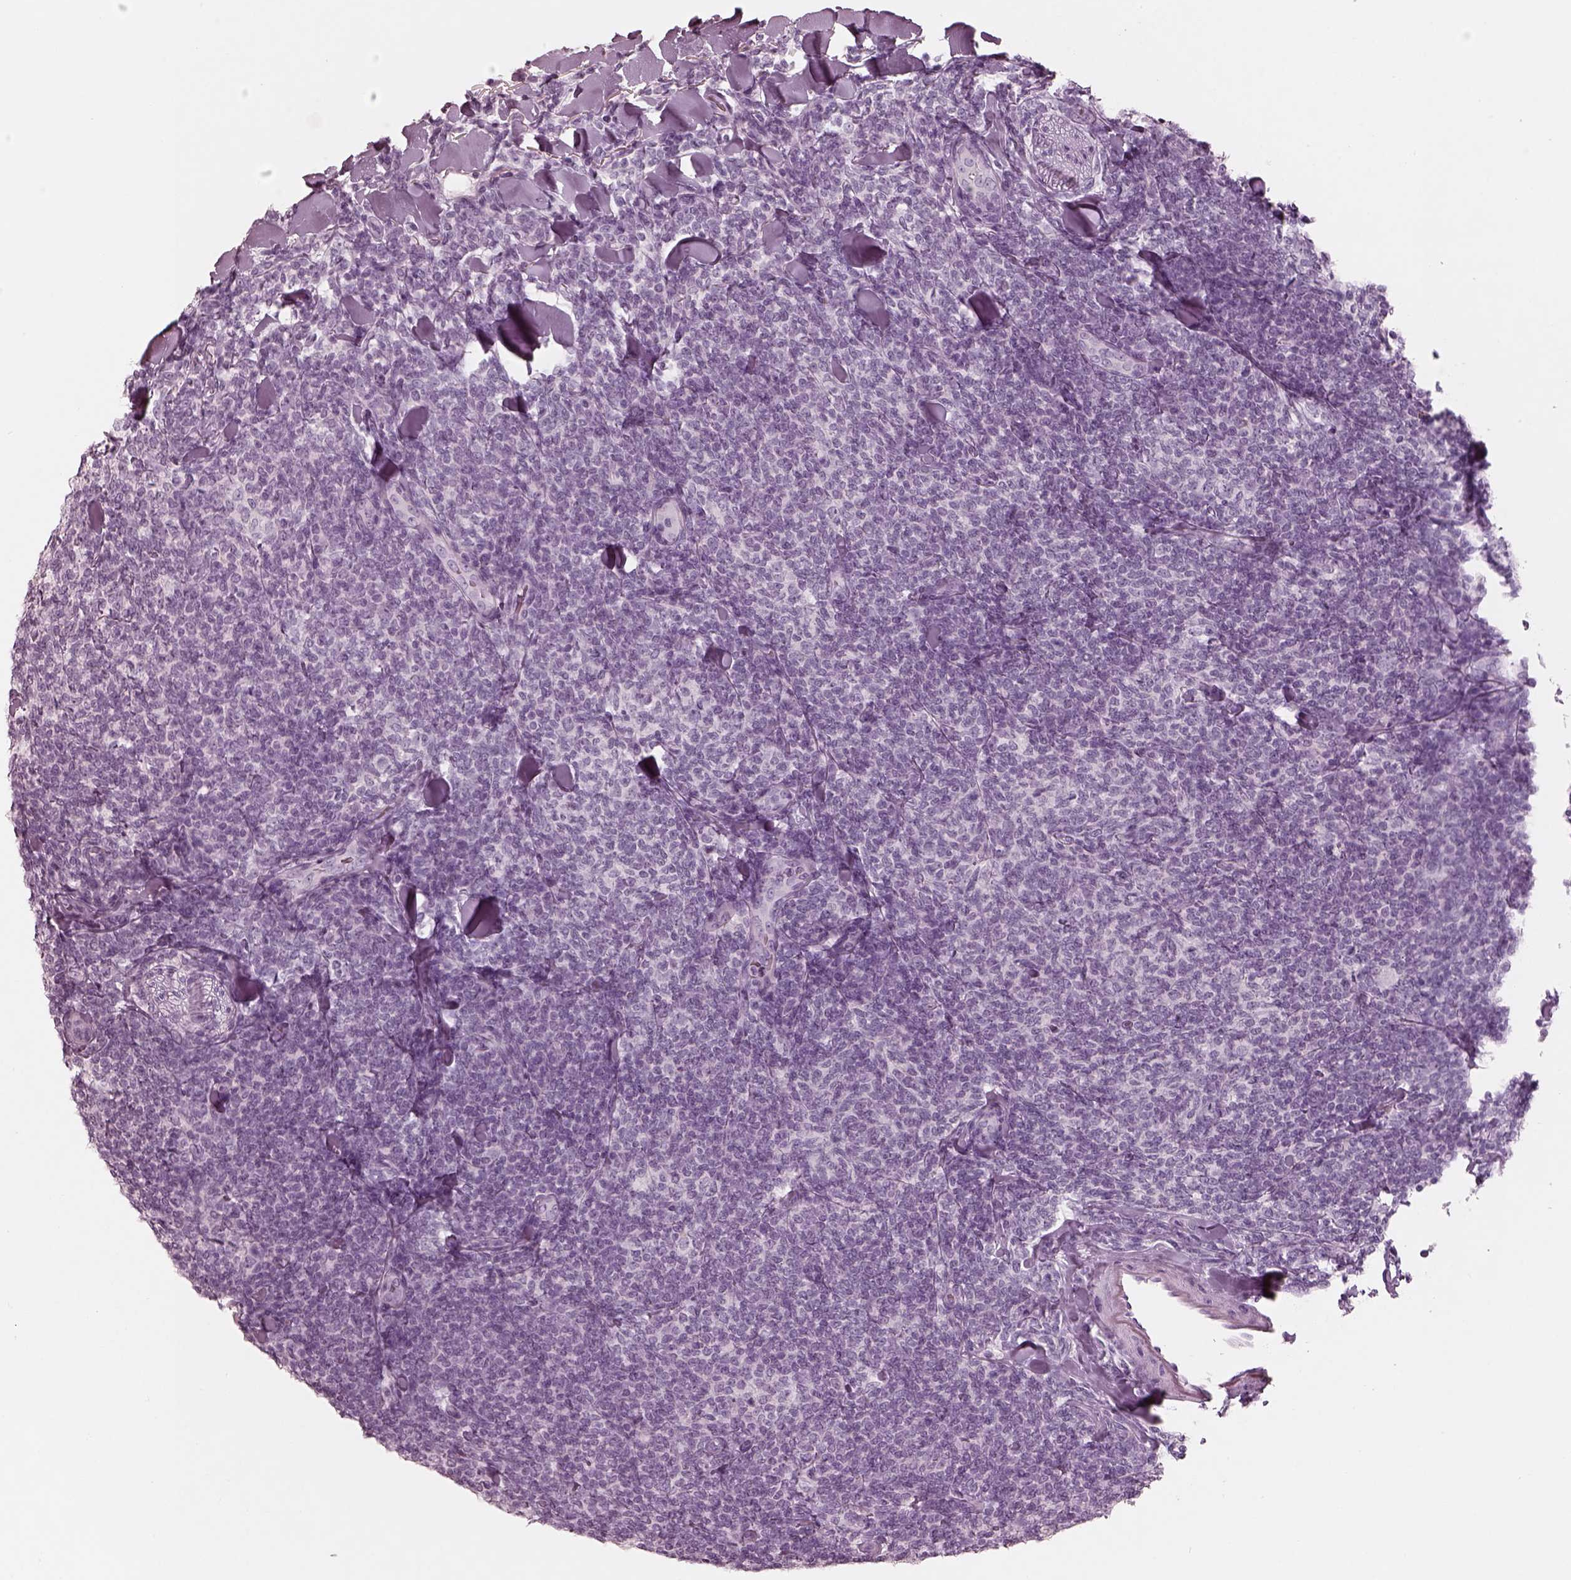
{"staining": {"intensity": "negative", "quantity": "none", "location": "none"}, "tissue": "lymphoma", "cell_type": "Tumor cells", "image_type": "cancer", "snomed": [{"axis": "morphology", "description": "Malignant lymphoma, non-Hodgkin's type, Low grade"}, {"axis": "topography", "description": "Lymph node"}], "caption": "DAB immunohistochemical staining of human low-grade malignant lymphoma, non-Hodgkin's type displays no significant positivity in tumor cells.", "gene": "PON3", "patient": {"sex": "female", "age": 56}}